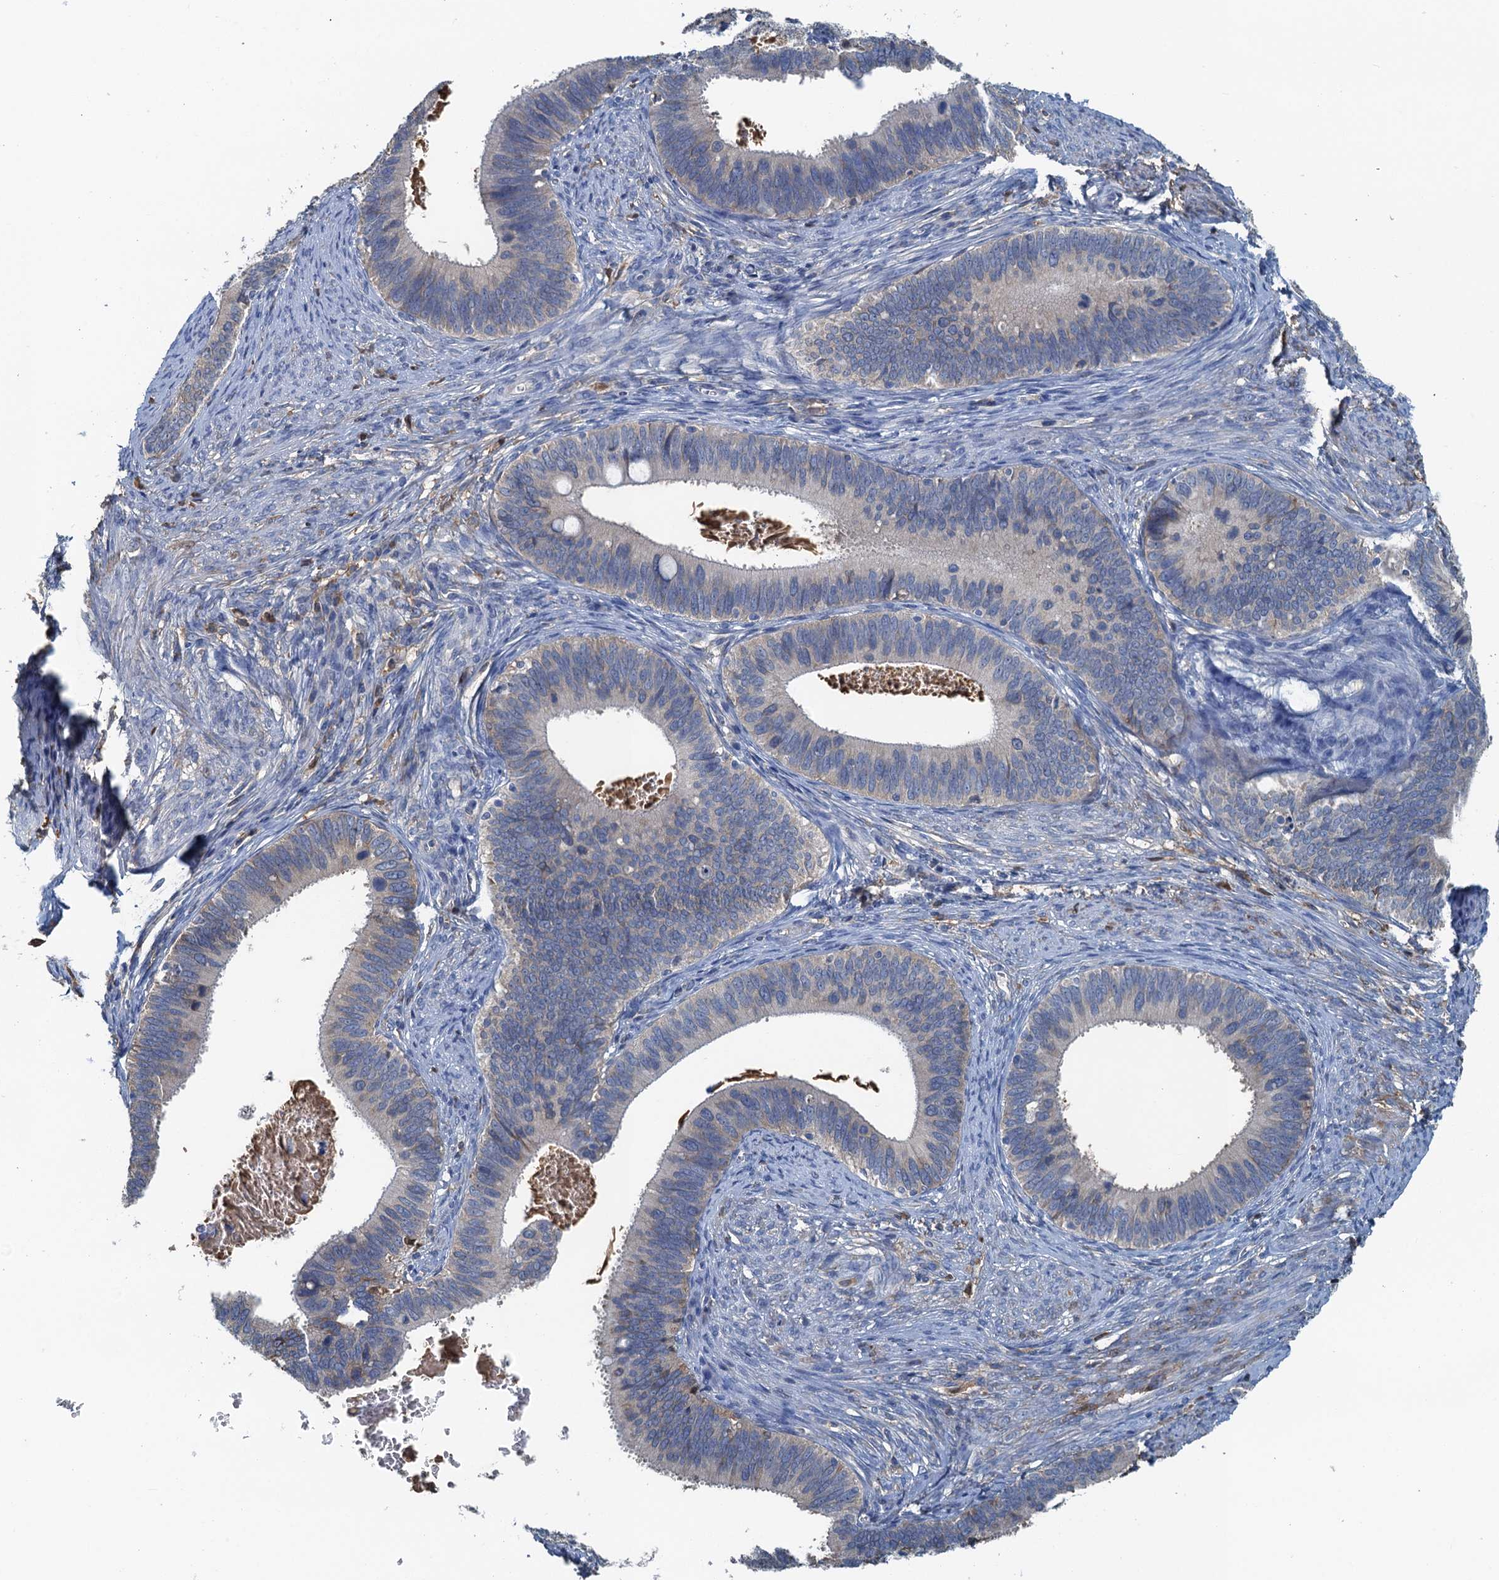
{"staining": {"intensity": "negative", "quantity": "none", "location": "none"}, "tissue": "cervical cancer", "cell_type": "Tumor cells", "image_type": "cancer", "snomed": [{"axis": "morphology", "description": "Adenocarcinoma, NOS"}, {"axis": "topography", "description": "Cervix"}], "caption": "Immunohistochemistry (IHC) histopathology image of adenocarcinoma (cervical) stained for a protein (brown), which displays no staining in tumor cells.", "gene": "LSM14B", "patient": {"sex": "female", "age": 42}}